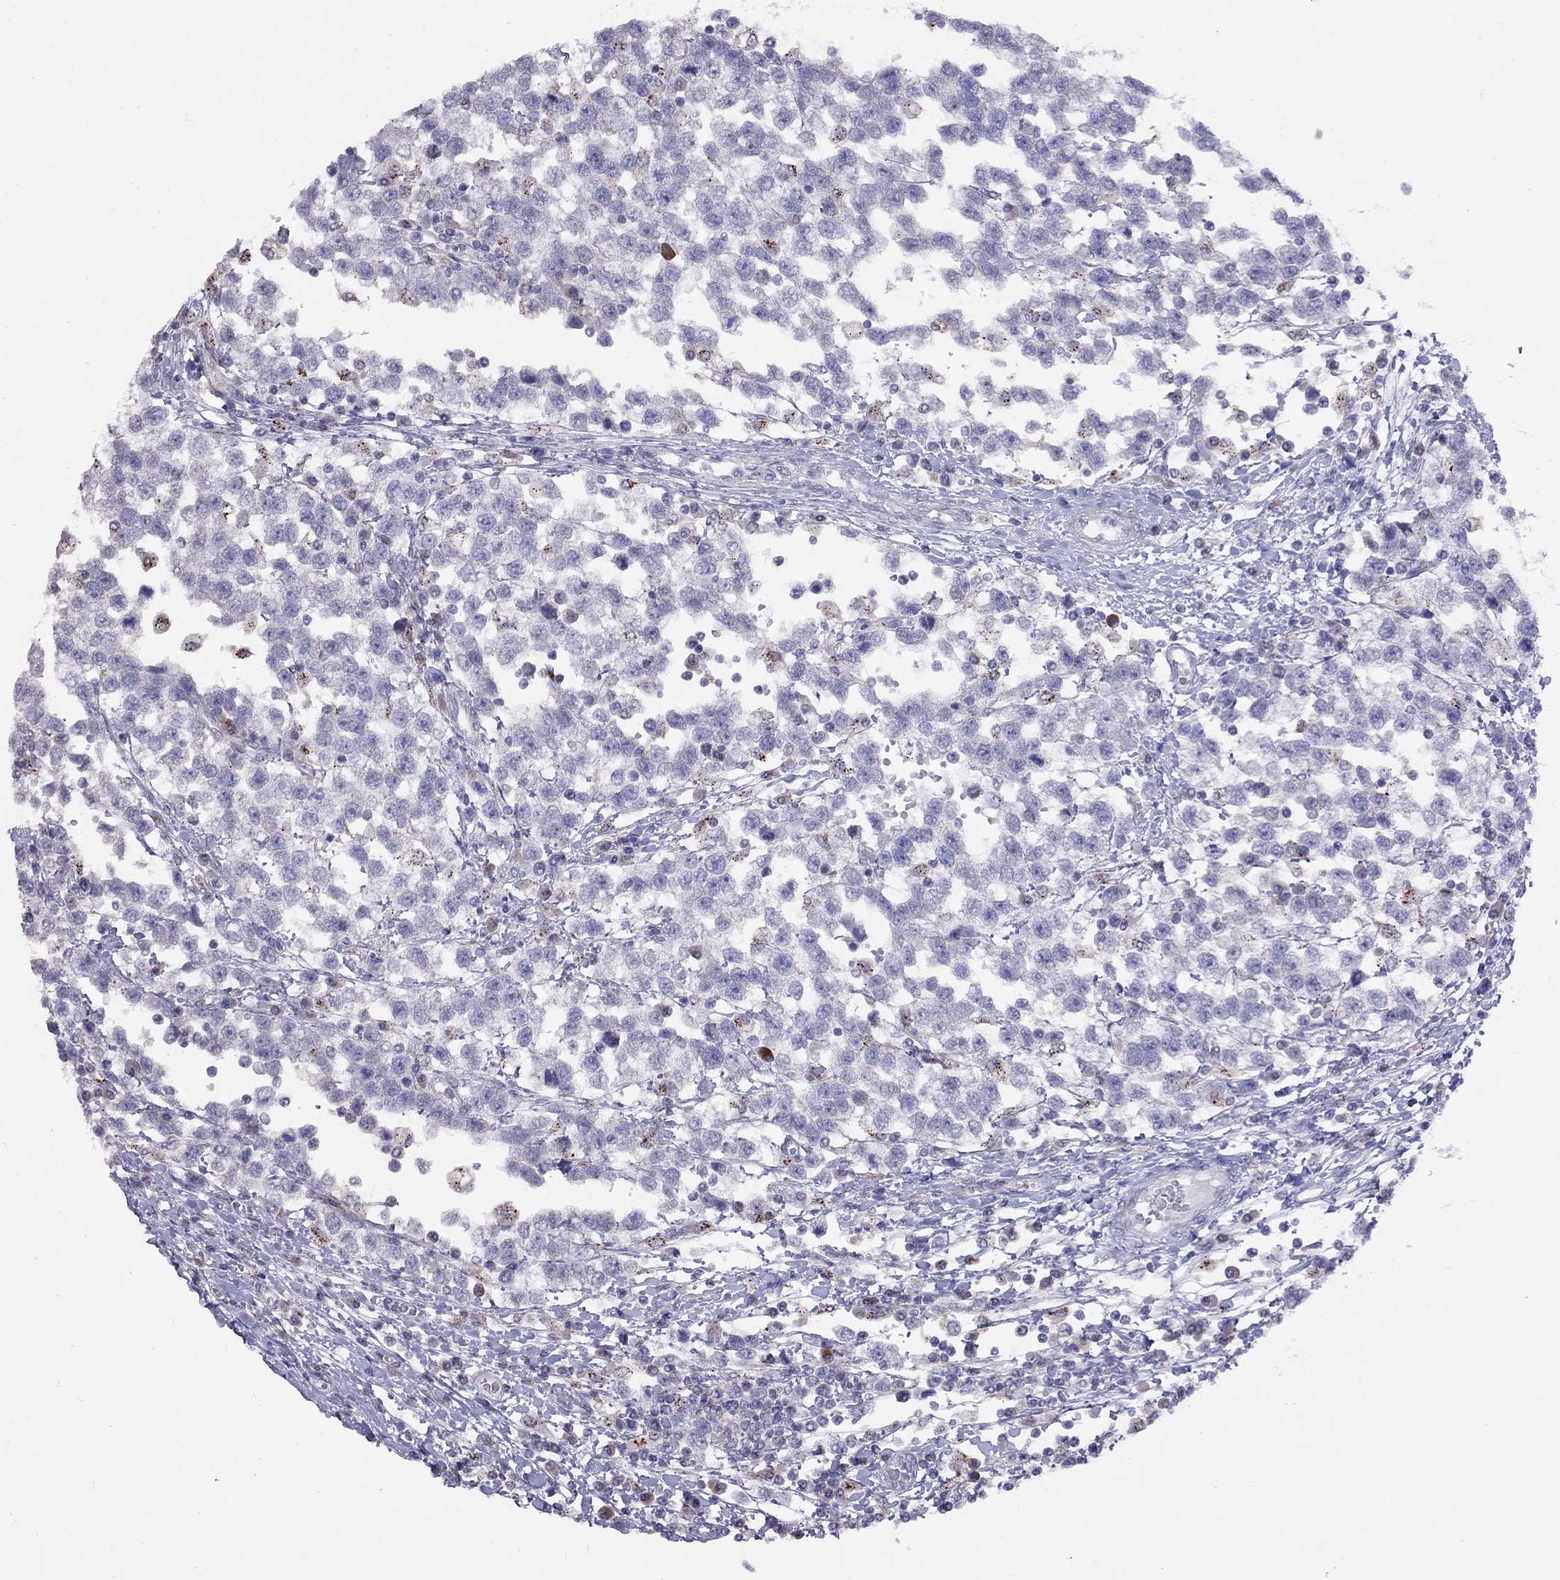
{"staining": {"intensity": "negative", "quantity": "none", "location": "none"}, "tissue": "testis cancer", "cell_type": "Tumor cells", "image_type": "cancer", "snomed": [{"axis": "morphology", "description": "Seminoma, NOS"}, {"axis": "topography", "description": "Testis"}], "caption": "There is no significant staining in tumor cells of seminoma (testis).", "gene": "MAGEB4", "patient": {"sex": "male", "age": 34}}